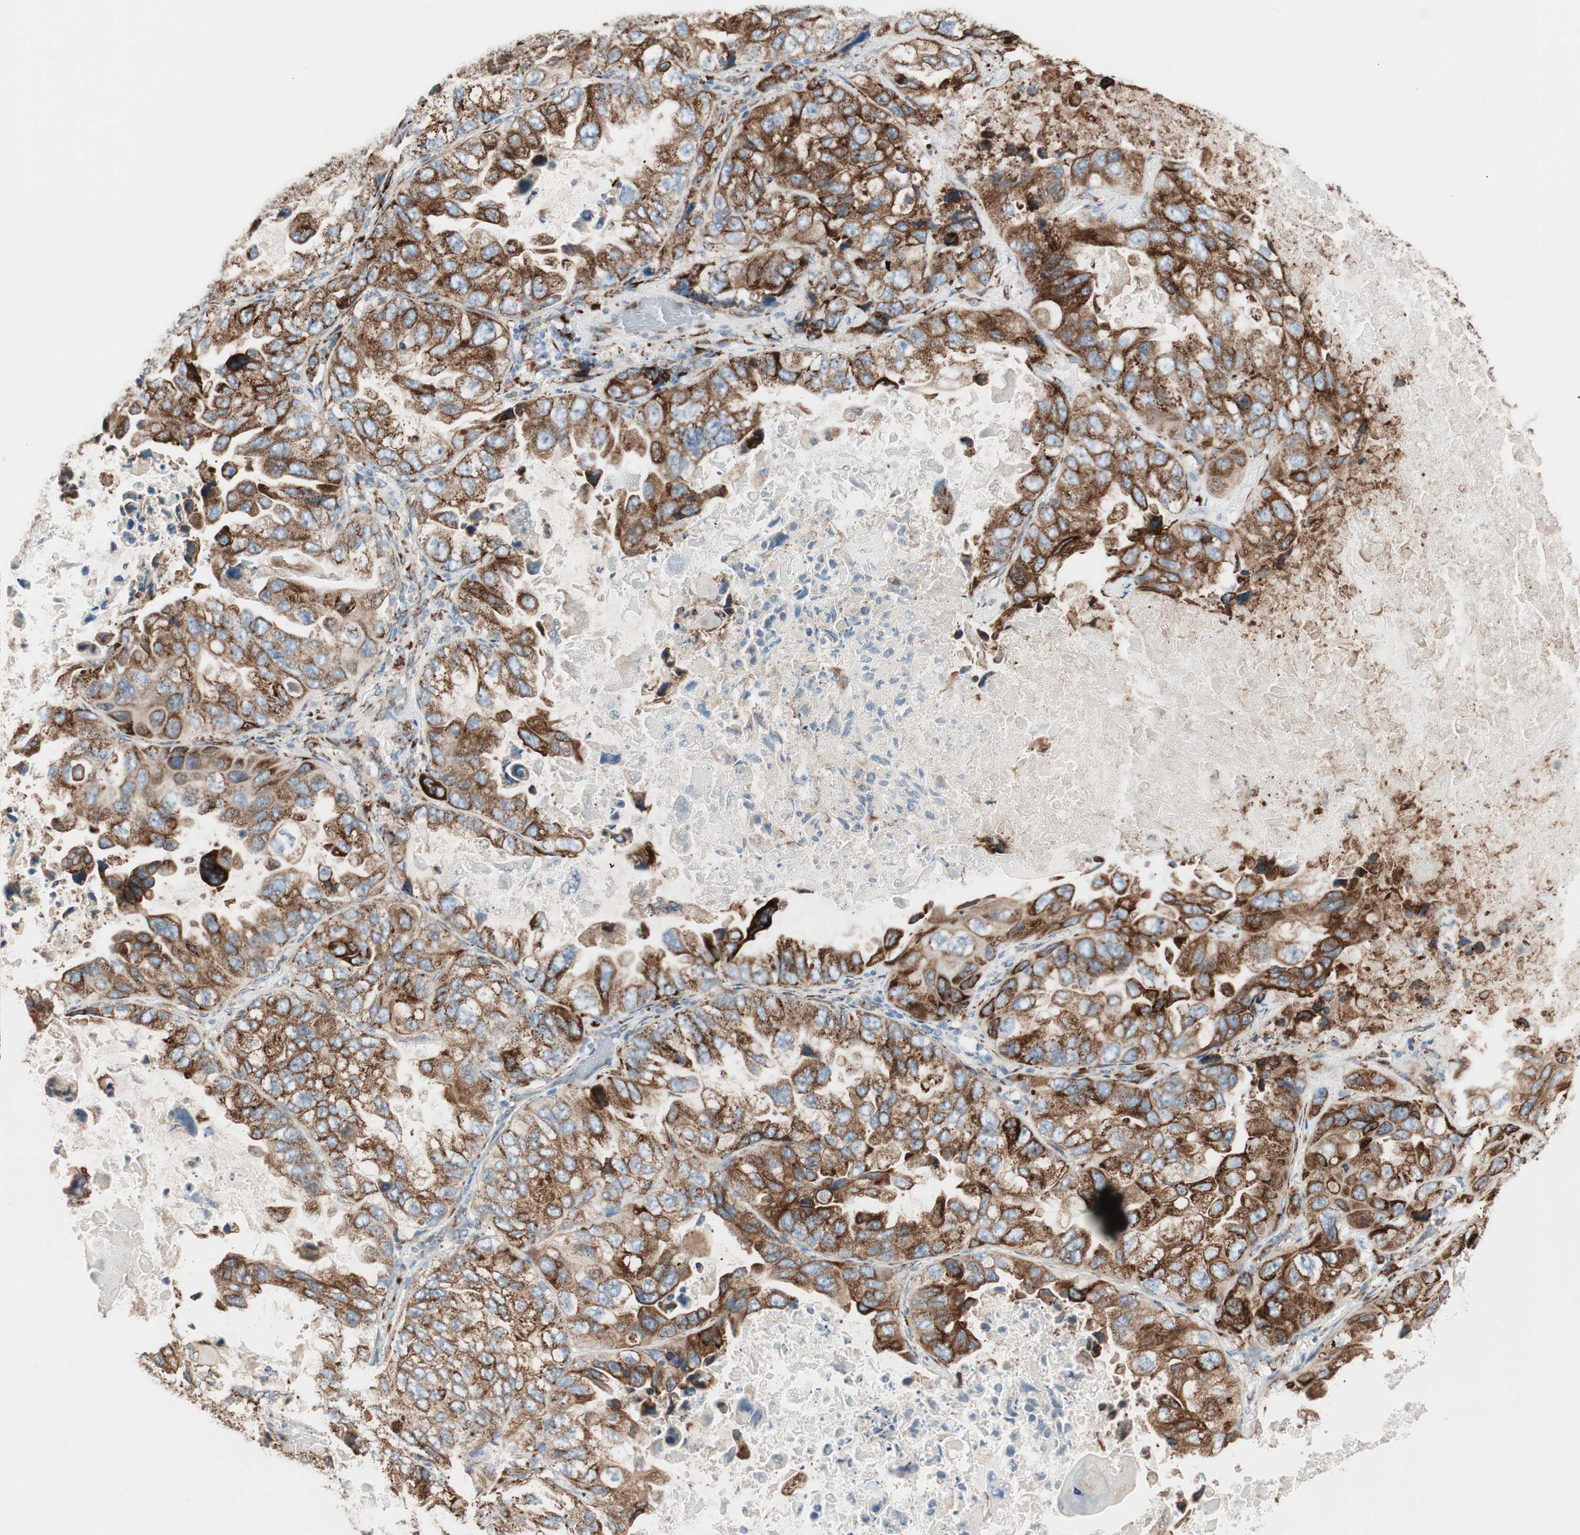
{"staining": {"intensity": "strong", "quantity": ">75%", "location": "cytoplasmic/membranous"}, "tissue": "lung cancer", "cell_type": "Tumor cells", "image_type": "cancer", "snomed": [{"axis": "morphology", "description": "Squamous cell carcinoma, NOS"}, {"axis": "topography", "description": "Lung"}], "caption": "Tumor cells show high levels of strong cytoplasmic/membranous positivity in about >75% of cells in lung squamous cell carcinoma. The protein is stained brown, and the nuclei are stained in blue (DAB IHC with brightfield microscopy, high magnification).", "gene": "P4HTM", "patient": {"sex": "female", "age": 73}}